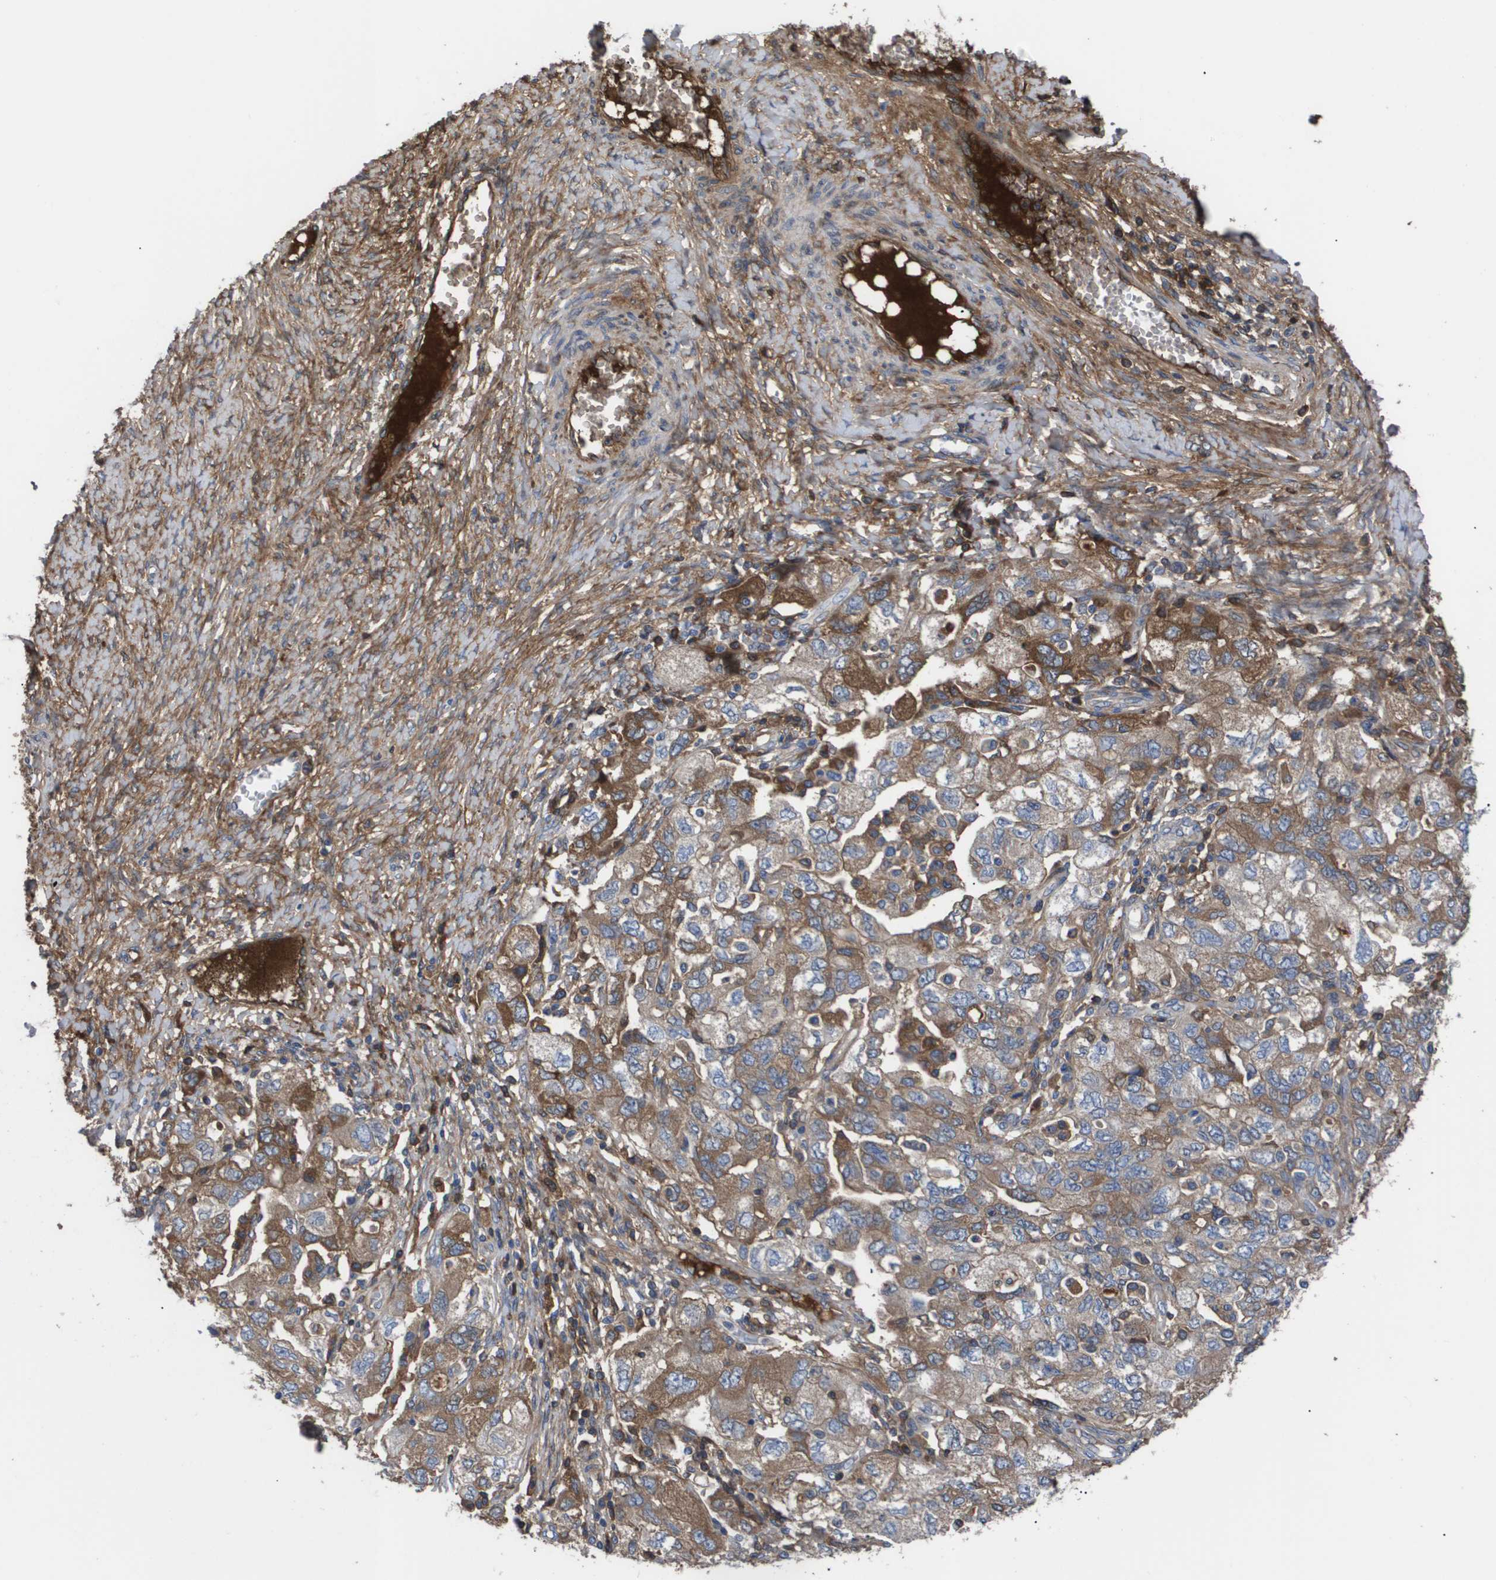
{"staining": {"intensity": "moderate", "quantity": ">75%", "location": "cytoplasmic/membranous"}, "tissue": "ovarian cancer", "cell_type": "Tumor cells", "image_type": "cancer", "snomed": [{"axis": "morphology", "description": "Carcinoma, NOS"}, {"axis": "morphology", "description": "Cystadenocarcinoma, serous, NOS"}, {"axis": "topography", "description": "Ovary"}], "caption": "A histopathology image showing moderate cytoplasmic/membranous positivity in approximately >75% of tumor cells in ovarian cancer, as visualized by brown immunohistochemical staining.", "gene": "SERPINA6", "patient": {"sex": "female", "age": 69}}